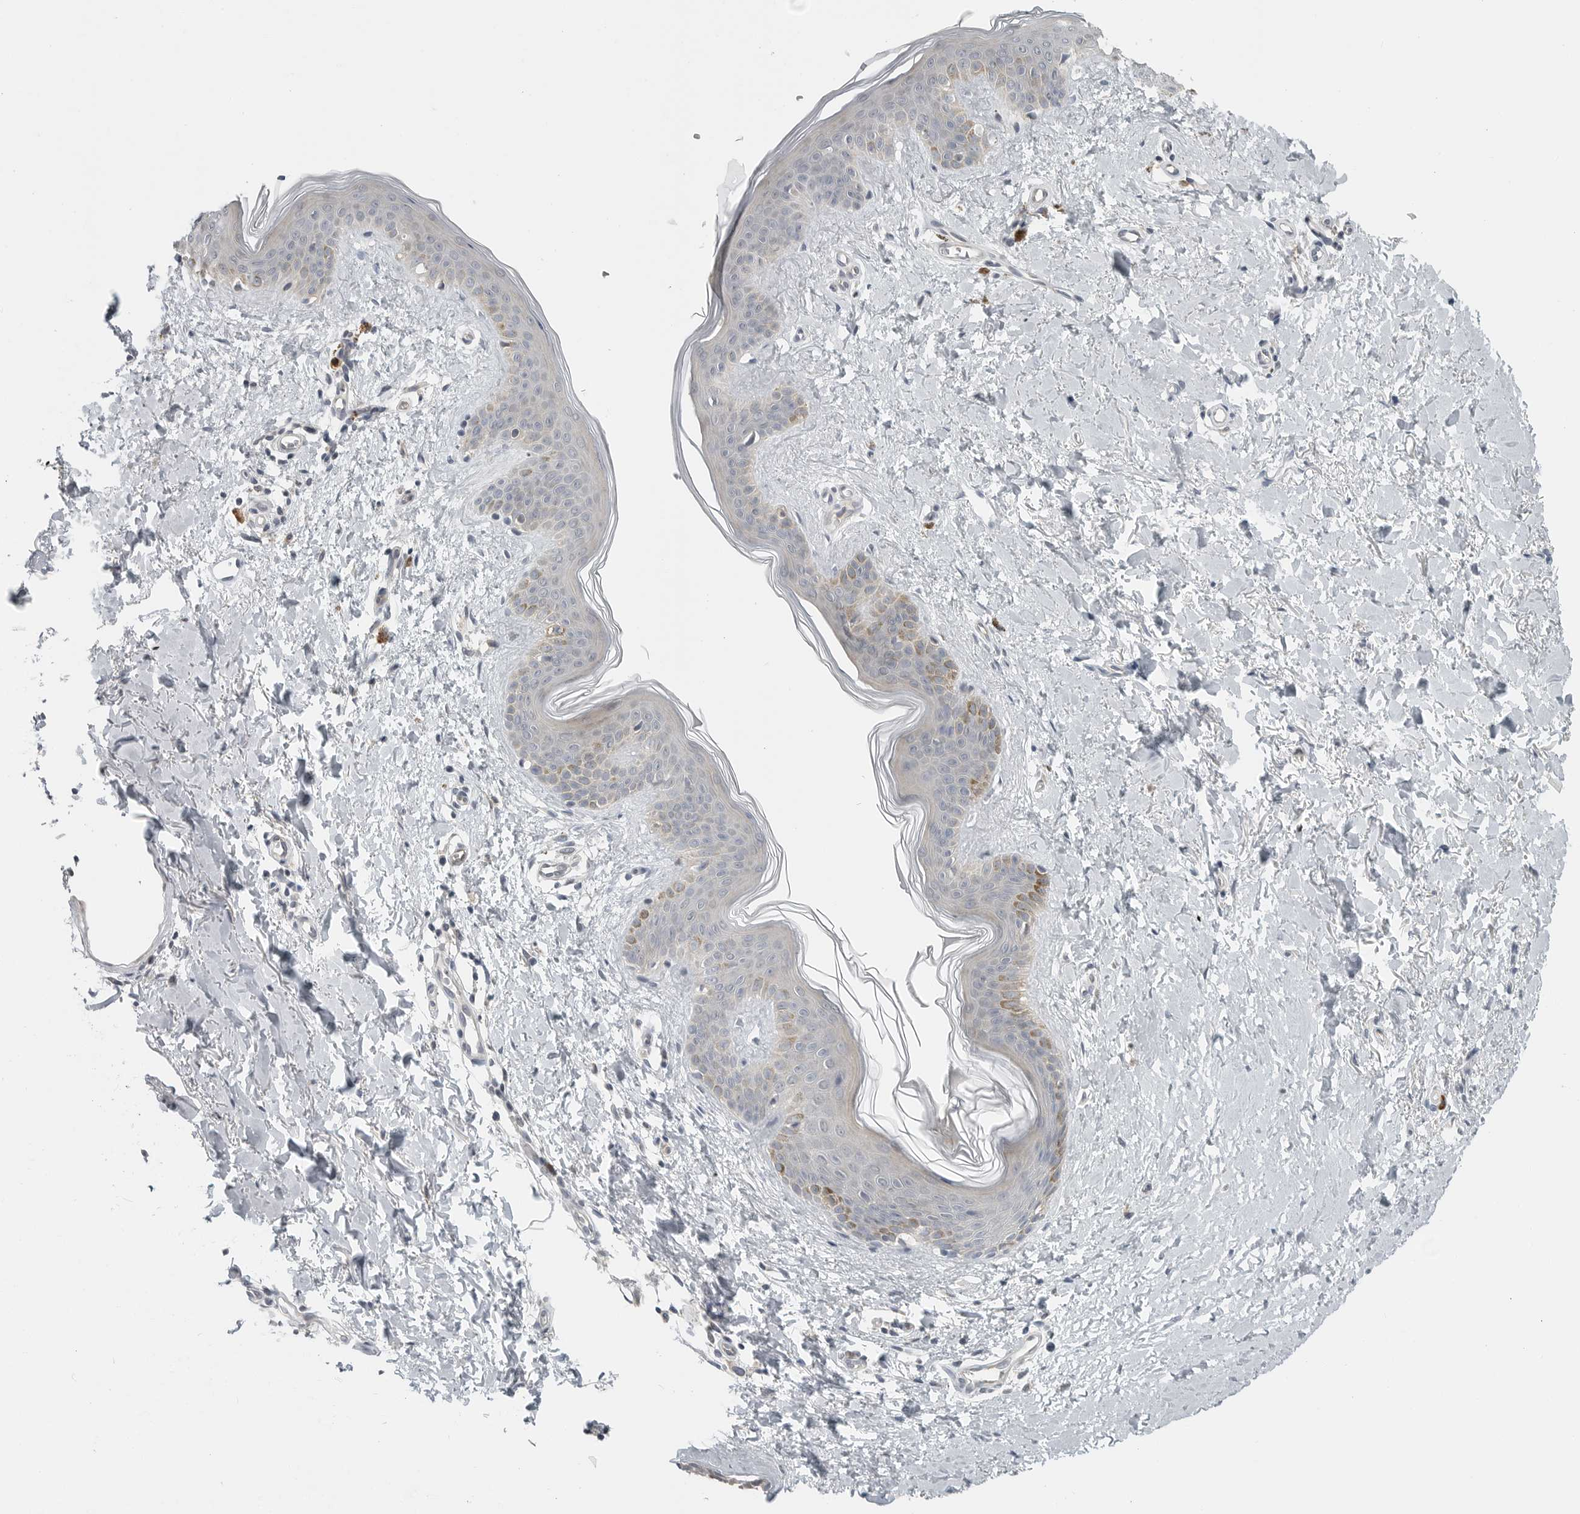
{"staining": {"intensity": "negative", "quantity": "none", "location": "none"}, "tissue": "skin", "cell_type": "Fibroblasts", "image_type": "normal", "snomed": [{"axis": "morphology", "description": "Normal tissue, NOS"}, {"axis": "topography", "description": "Skin"}], "caption": "IHC image of benign human skin stained for a protein (brown), which shows no staining in fibroblasts. (IHC, brightfield microscopy, high magnification).", "gene": "IL12RB2", "patient": {"sex": "female", "age": 46}}